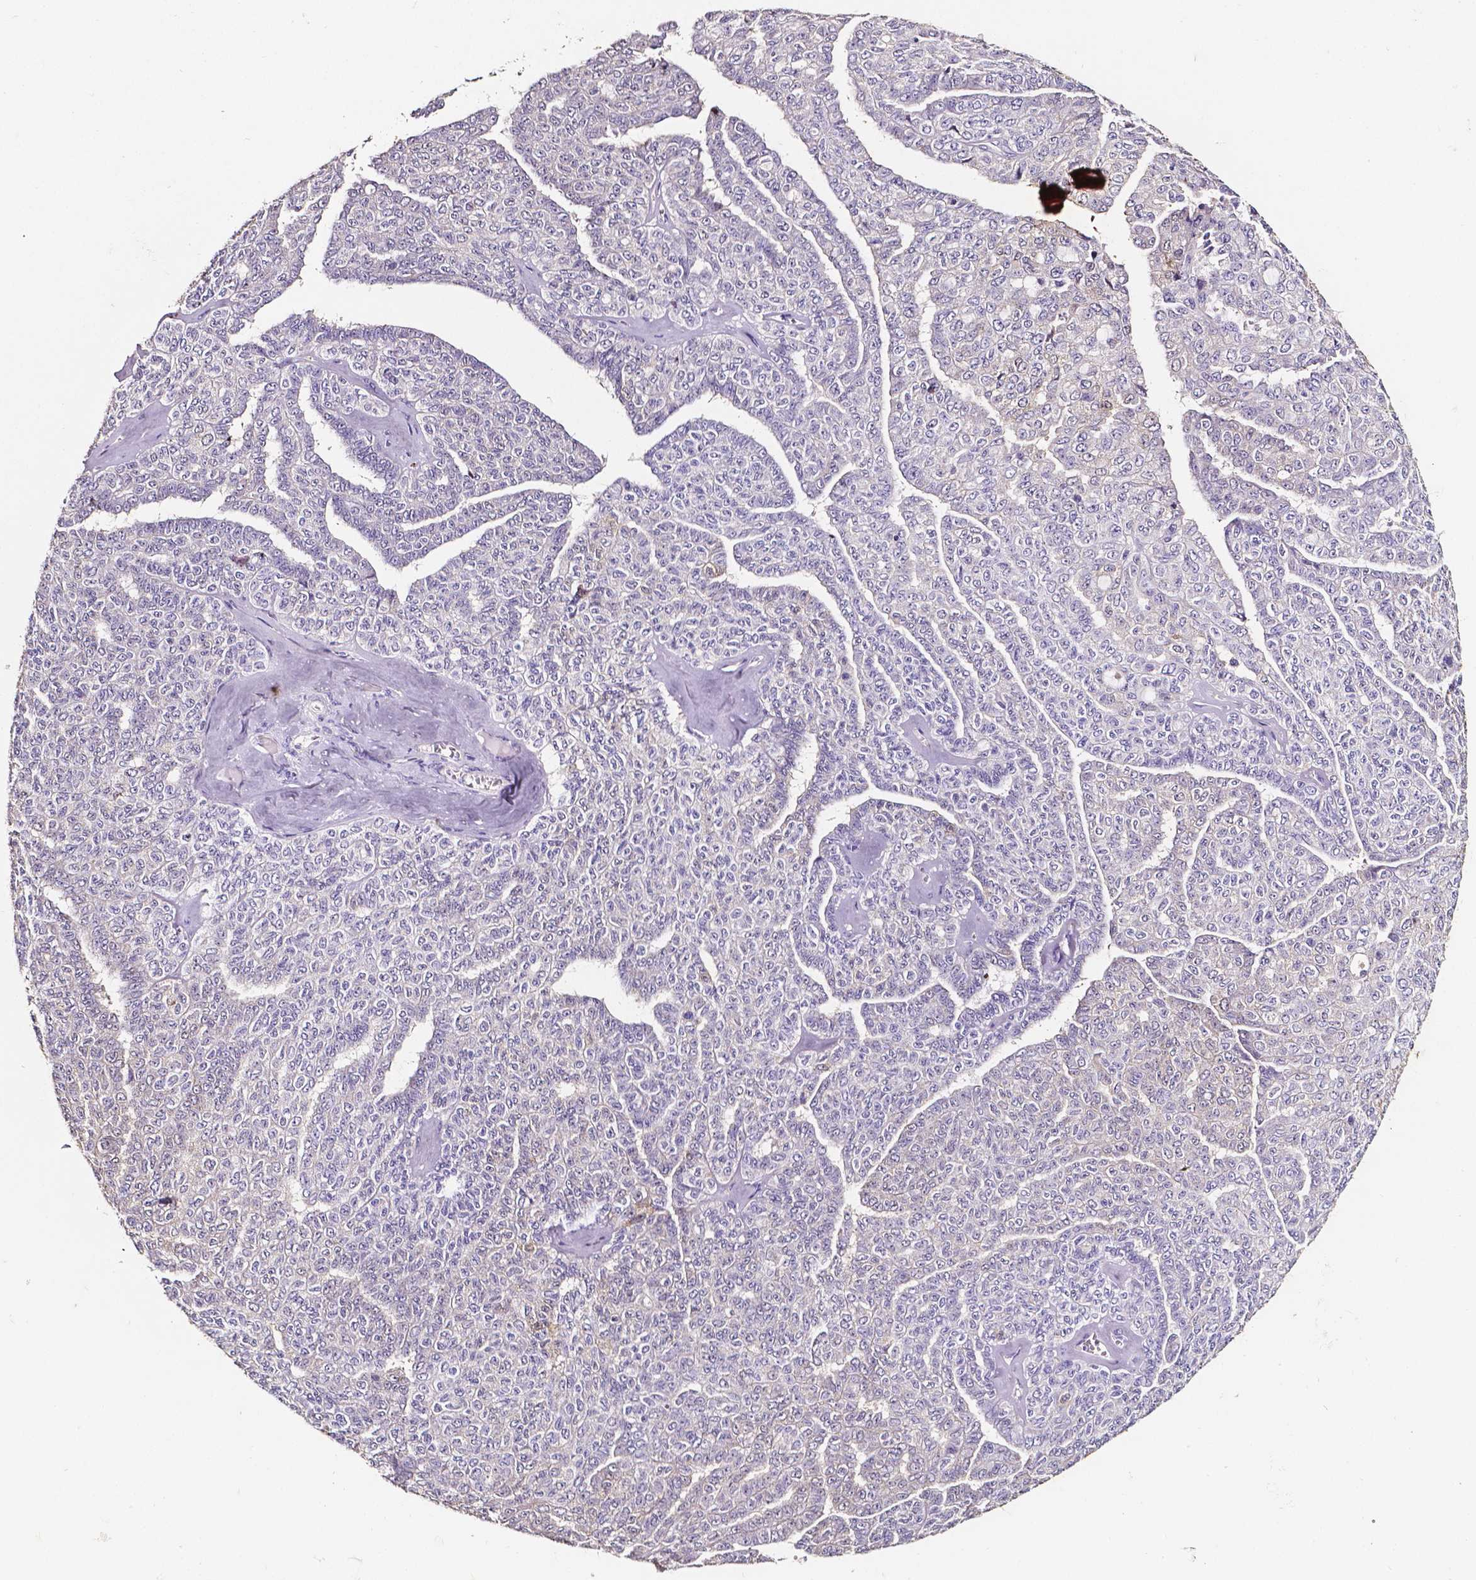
{"staining": {"intensity": "negative", "quantity": "none", "location": "none"}, "tissue": "ovarian cancer", "cell_type": "Tumor cells", "image_type": "cancer", "snomed": [{"axis": "morphology", "description": "Cystadenocarcinoma, serous, NOS"}, {"axis": "topography", "description": "Ovary"}], "caption": "DAB immunohistochemical staining of human serous cystadenocarcinoma (ovarian) shows no significant staining in tumor cells.", "gene": "PSAT1", "patient": {"sex": "female", "age": 71}}